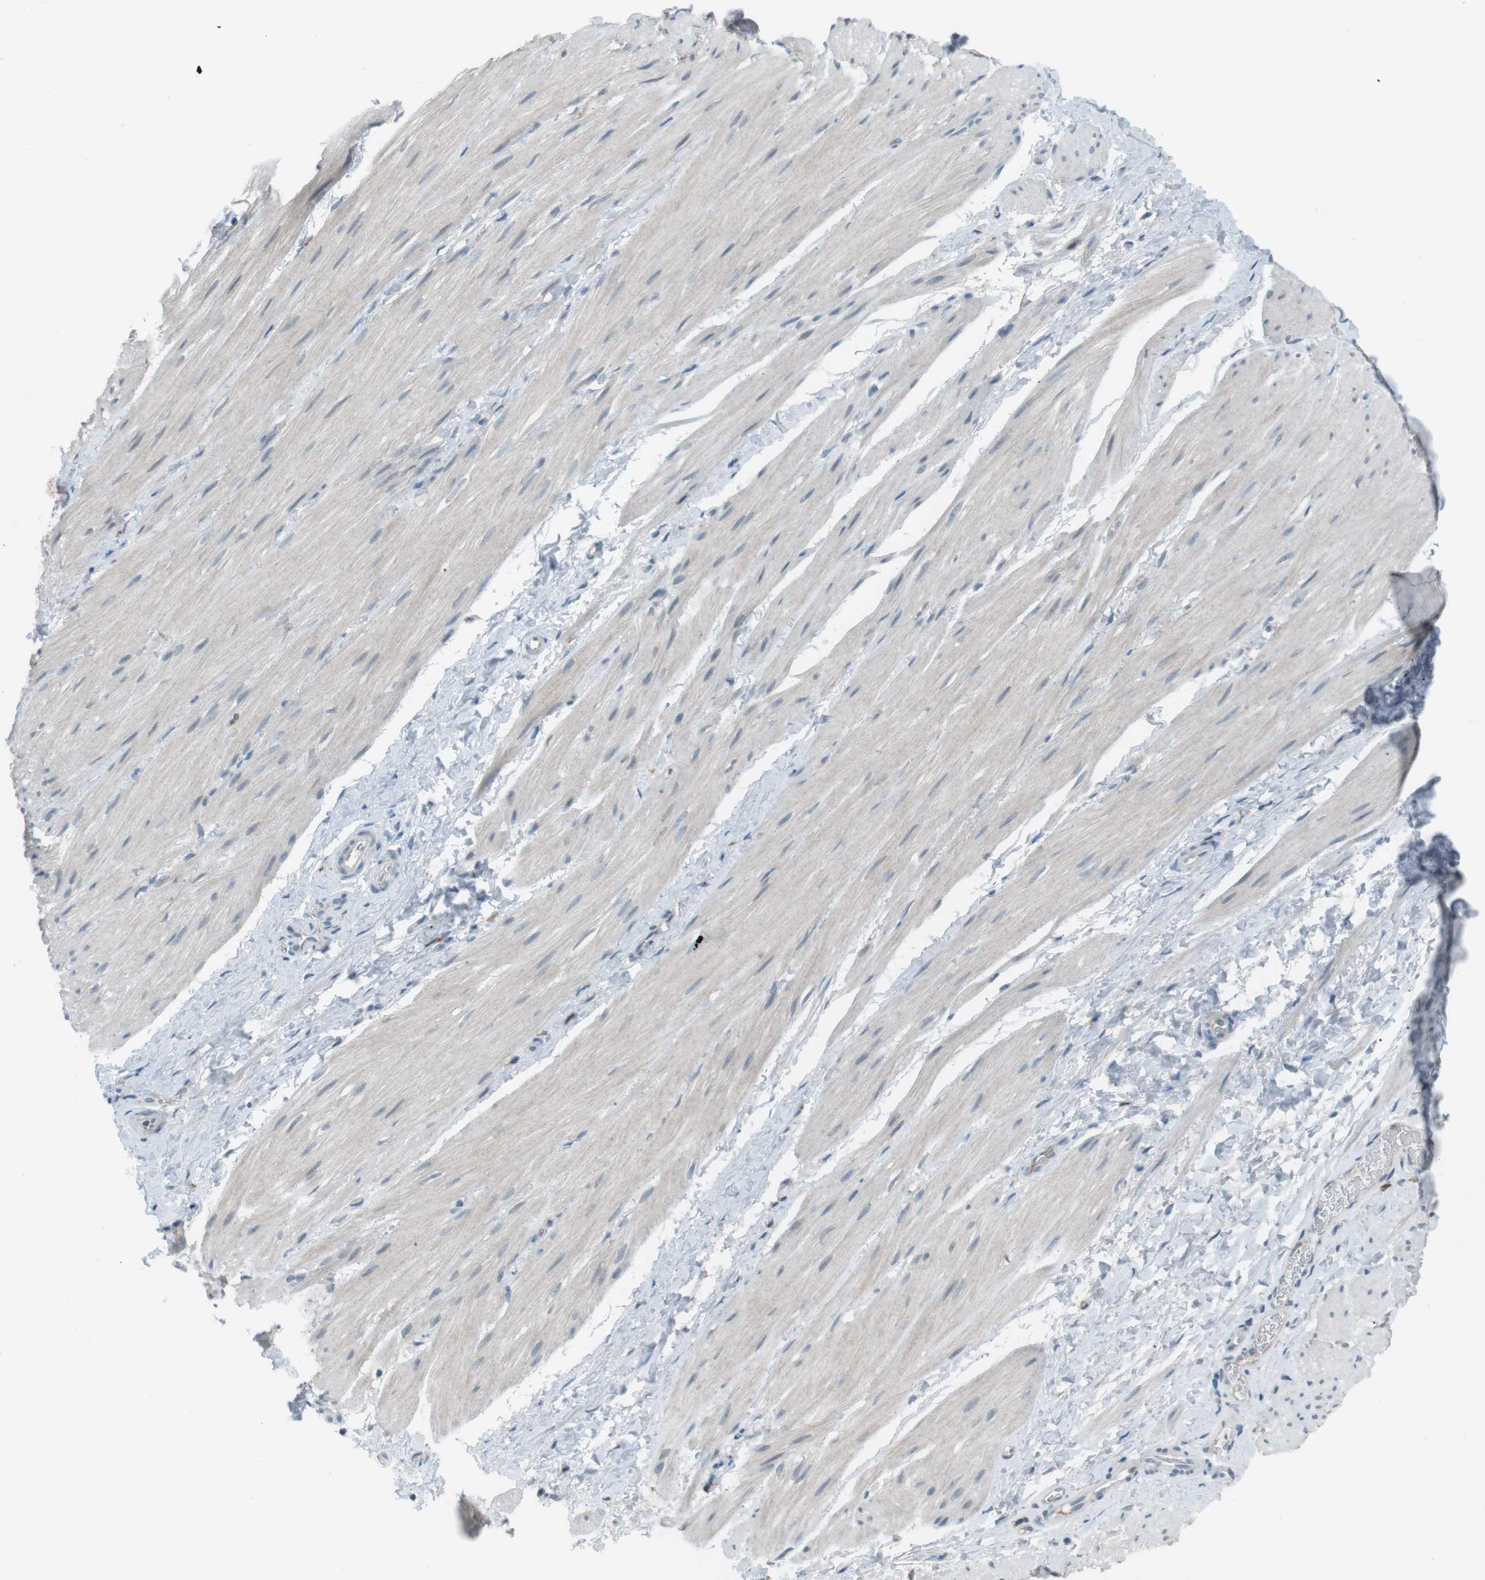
{"staining": {"intensity": "weak", "quantity": "<25%", "location": "cytoplasmic/membranous"}, "tissue": "smooth muscle", "cell_type": "Smooth muscle cells", "image_type": "normal", "snomed": [{"axis": "morphology", "description": "Normal tissue, NOS"}, {"axis": "topography", "description": "Smooth muscle"}], "caption": "Human smooth muscle stained for a protein using immunohistochemistry shows no positivity in smooth muscle cells.", "gene": "FCRLA", "patient": {"sex": "male", "age": 16}}